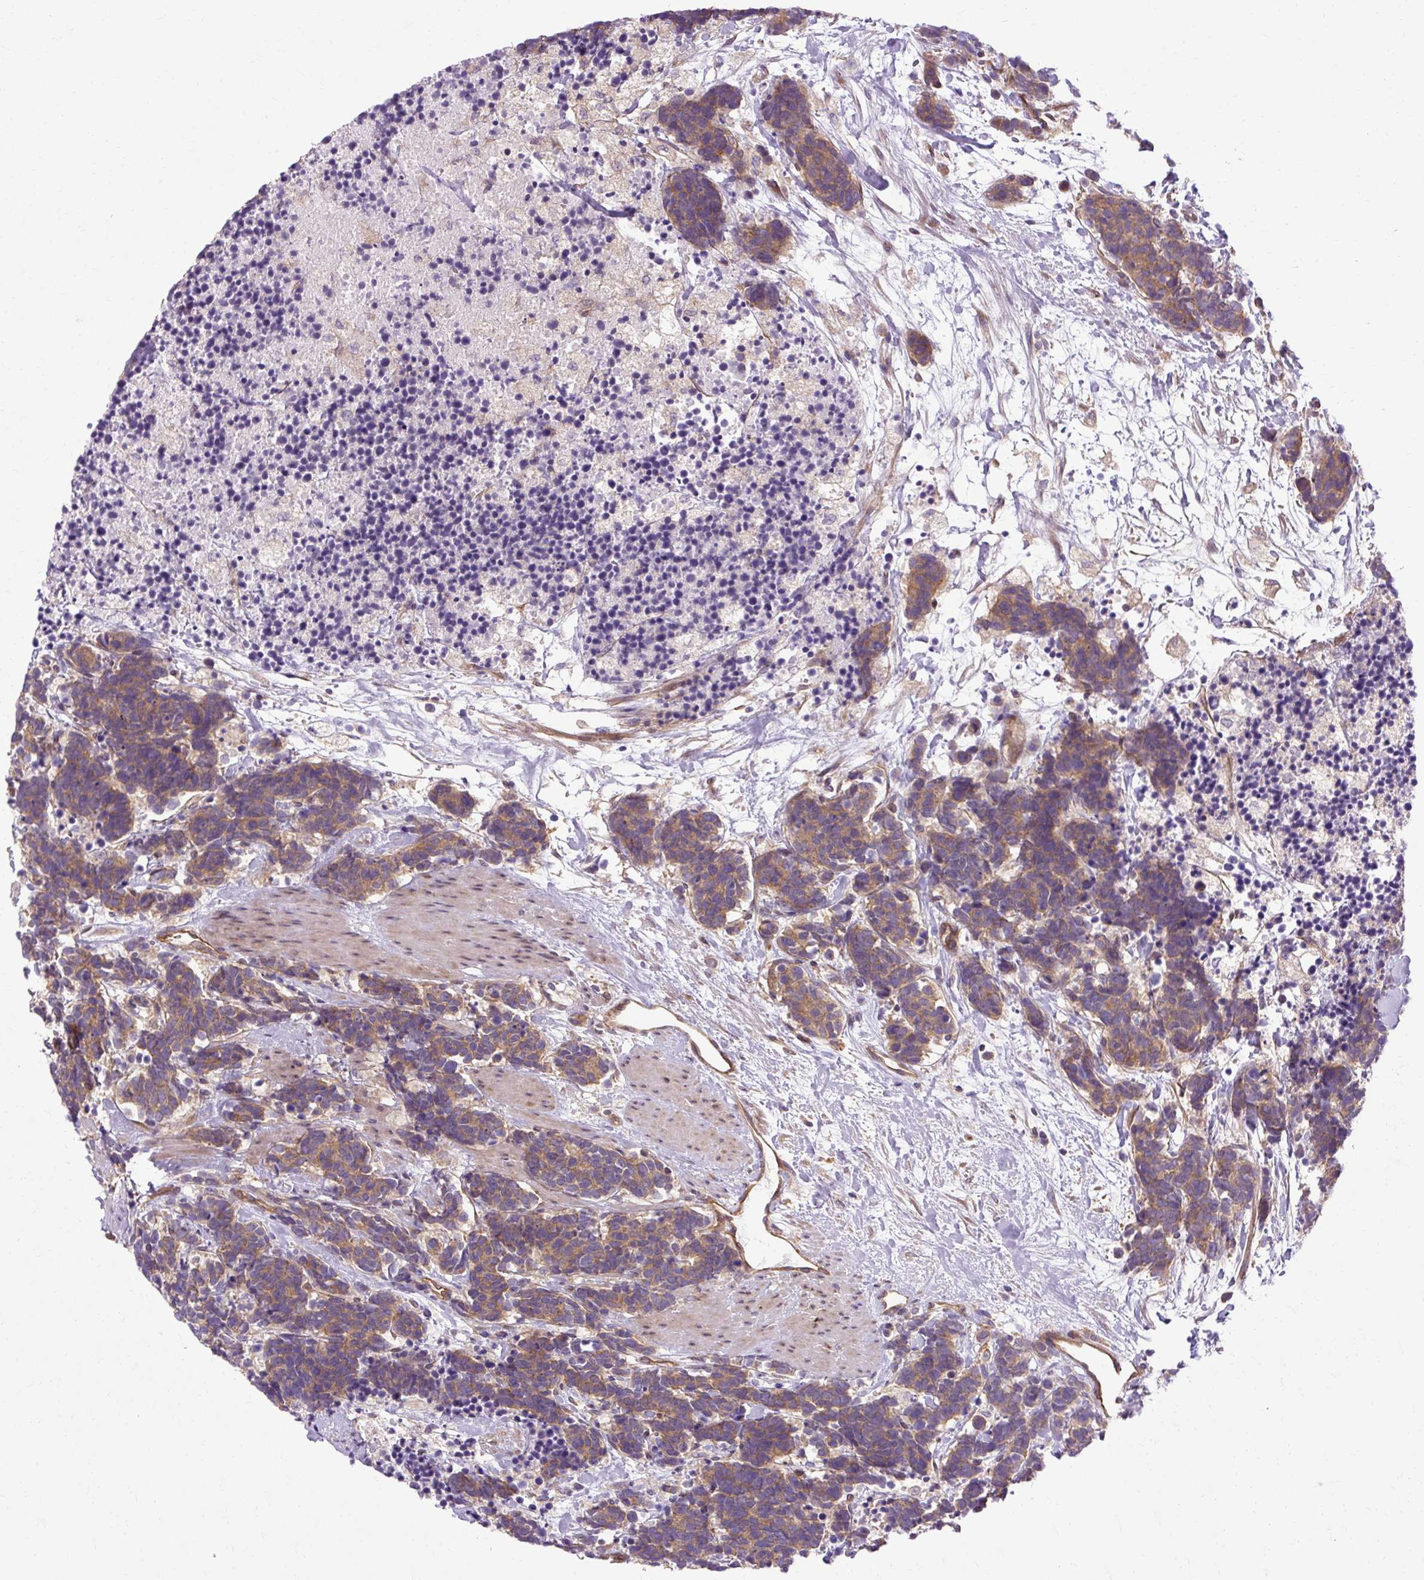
{"staining": {"intensity": "moderate", "quantity": ">75%", "location": "cytoplasmic/membranous"}, "tissue": "carcinoid", "cell_type": "Tumor cells", "image_type": "cancer", "snomed": [{"axis": "morphology", "description": "Carcinoma, NOS"}, {"axis": "morphology", "description": "Carcinoid, malignant, NOS"}, {"axis": "topography", "description": "Prostate"}], "caption": "Immunohistochemistry (IHC) of carcinoid (malignant) demonstrates medium levels of moderate cytoplasmic/membranous positivity in approximately >75% of tumor cells. The staining was performed using DAB, with brown indicating positive protein expression. Nuclei are stained blue with hematoxylin.", "gene": "CCDC93", "patient": {"sex": "male", "age": 57}}